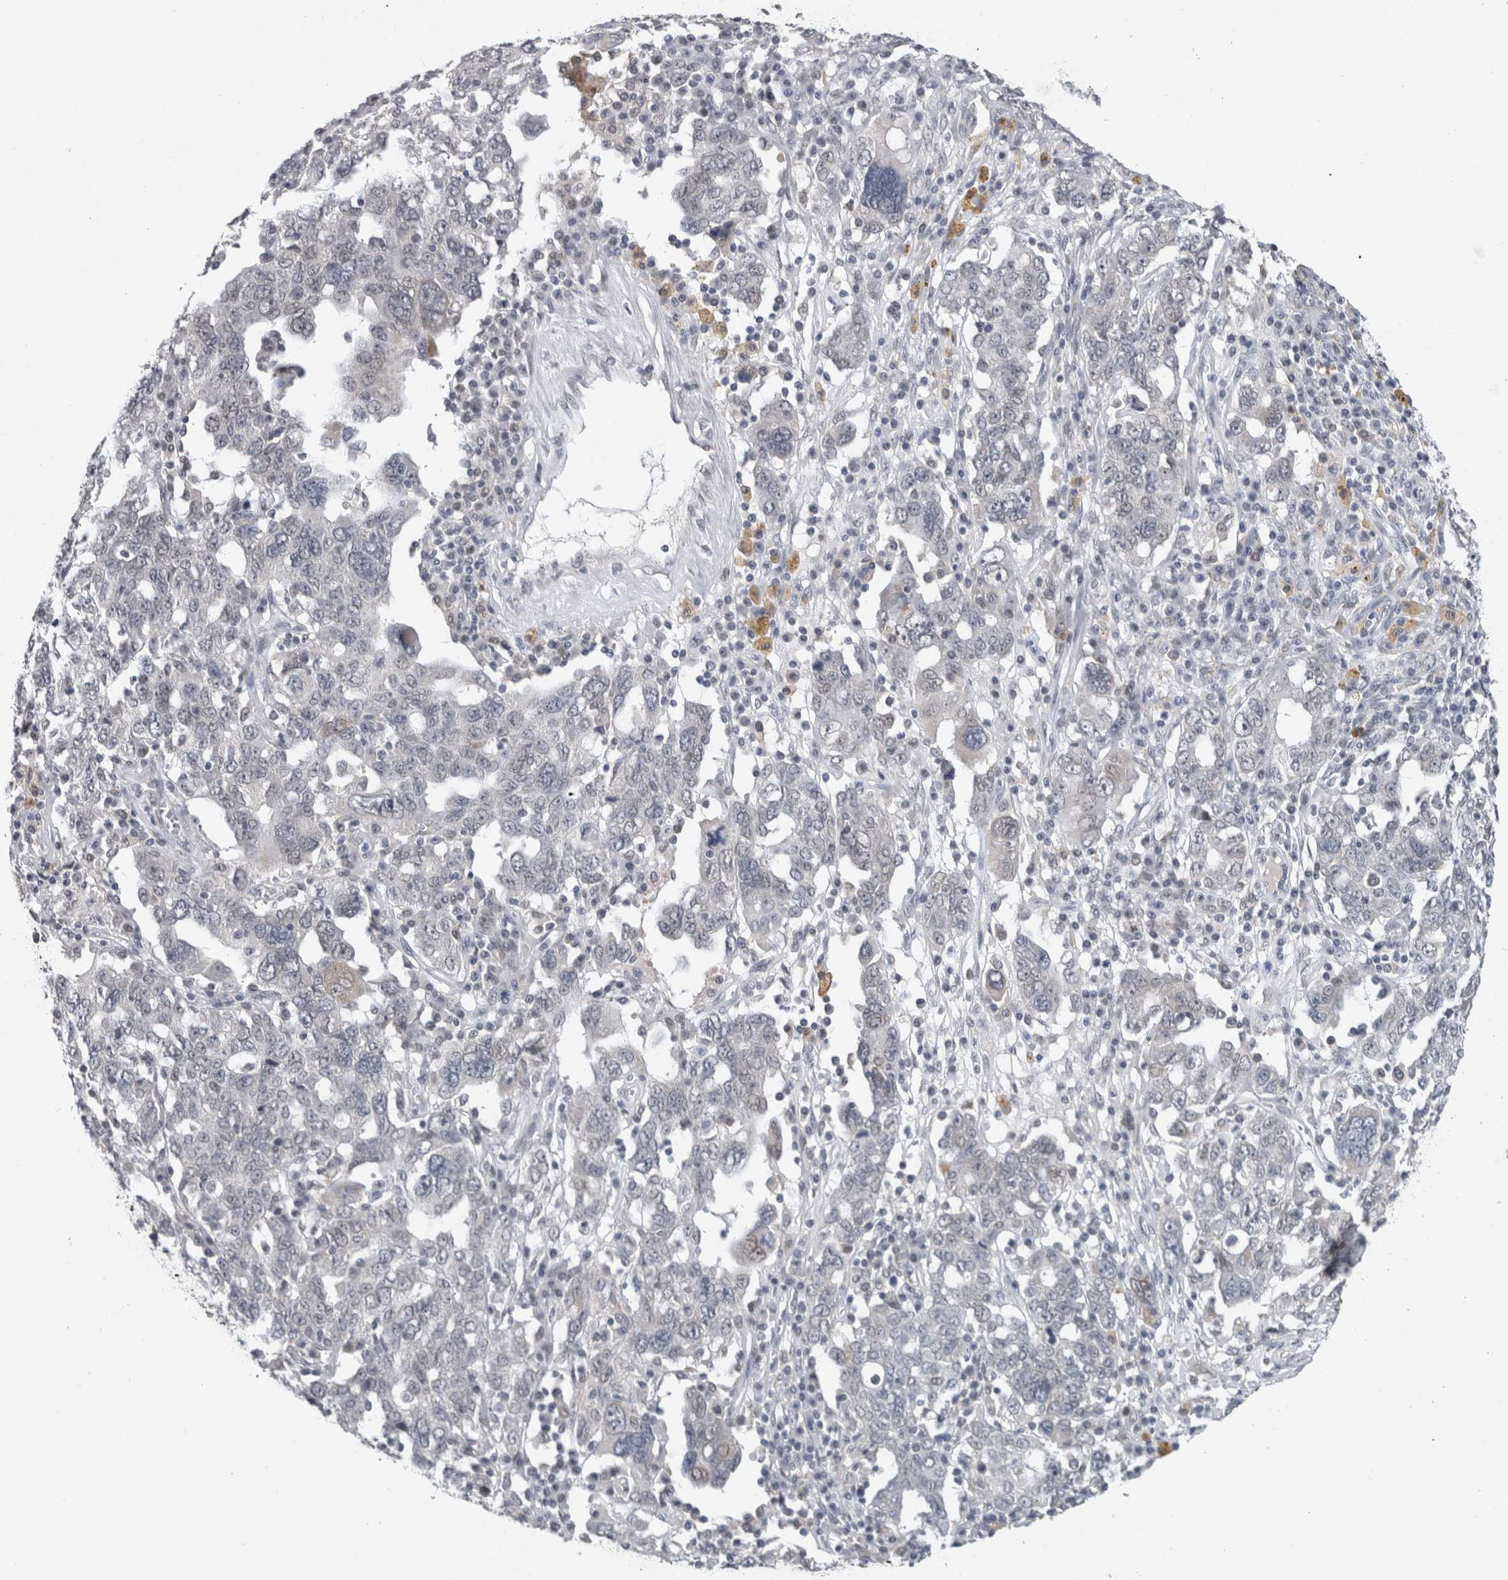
{"staining": {"intensity": "negative", "quantity": "none", "location": "none"}, "tissue": "ovarian cancer", "cell_type": "Tumor cells", "image_type": "cancer", "snomed": [{"axis": "morphology", "description": "Carcinoma, endometroid"}, {"axis": "topography", "description": "Ovary"}], "caption": "Immunohistochemistry (IHC) image of ovarian cancer (endometroid carcinoma) stained for a protein (brown), which exhibits no positivity in tumor cells.", "gene": "PRXL2A", "patient": {"sex": "female", "age": 62}}